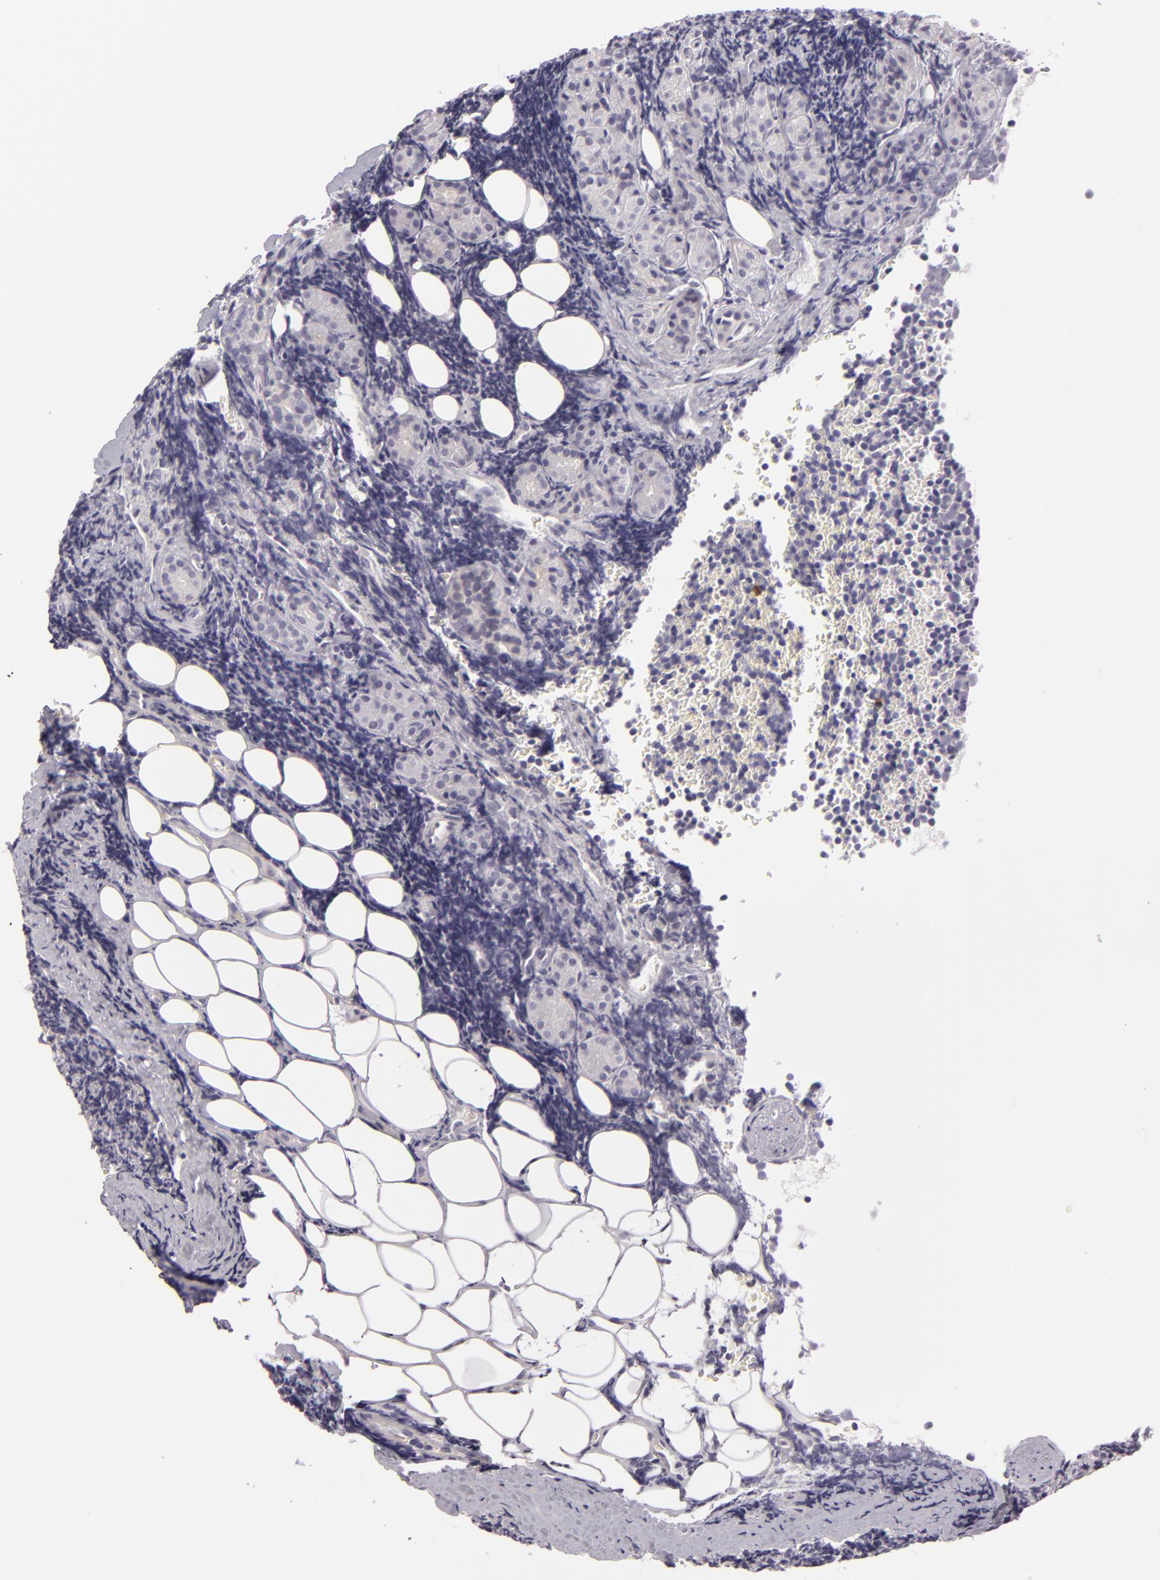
{"staining": {"intensity": "negative", "quantity": "none", "location": "none"}, "tissue": "lymphoma", "cell_type": "Tumor cells", "image_type": "cancer", "snomed": [{"axis": "morphology", "description": "Malignant lymphoma, non-Hodgkin's type, Low grade"}, {"axis": "topography", "description": "Lymph node"}], "caption": "Protein analysis of lymphoma displays no significant staining in tumor cells.", "gene": "FAM181A", "patient": {"sex": "male", "age": 57}}